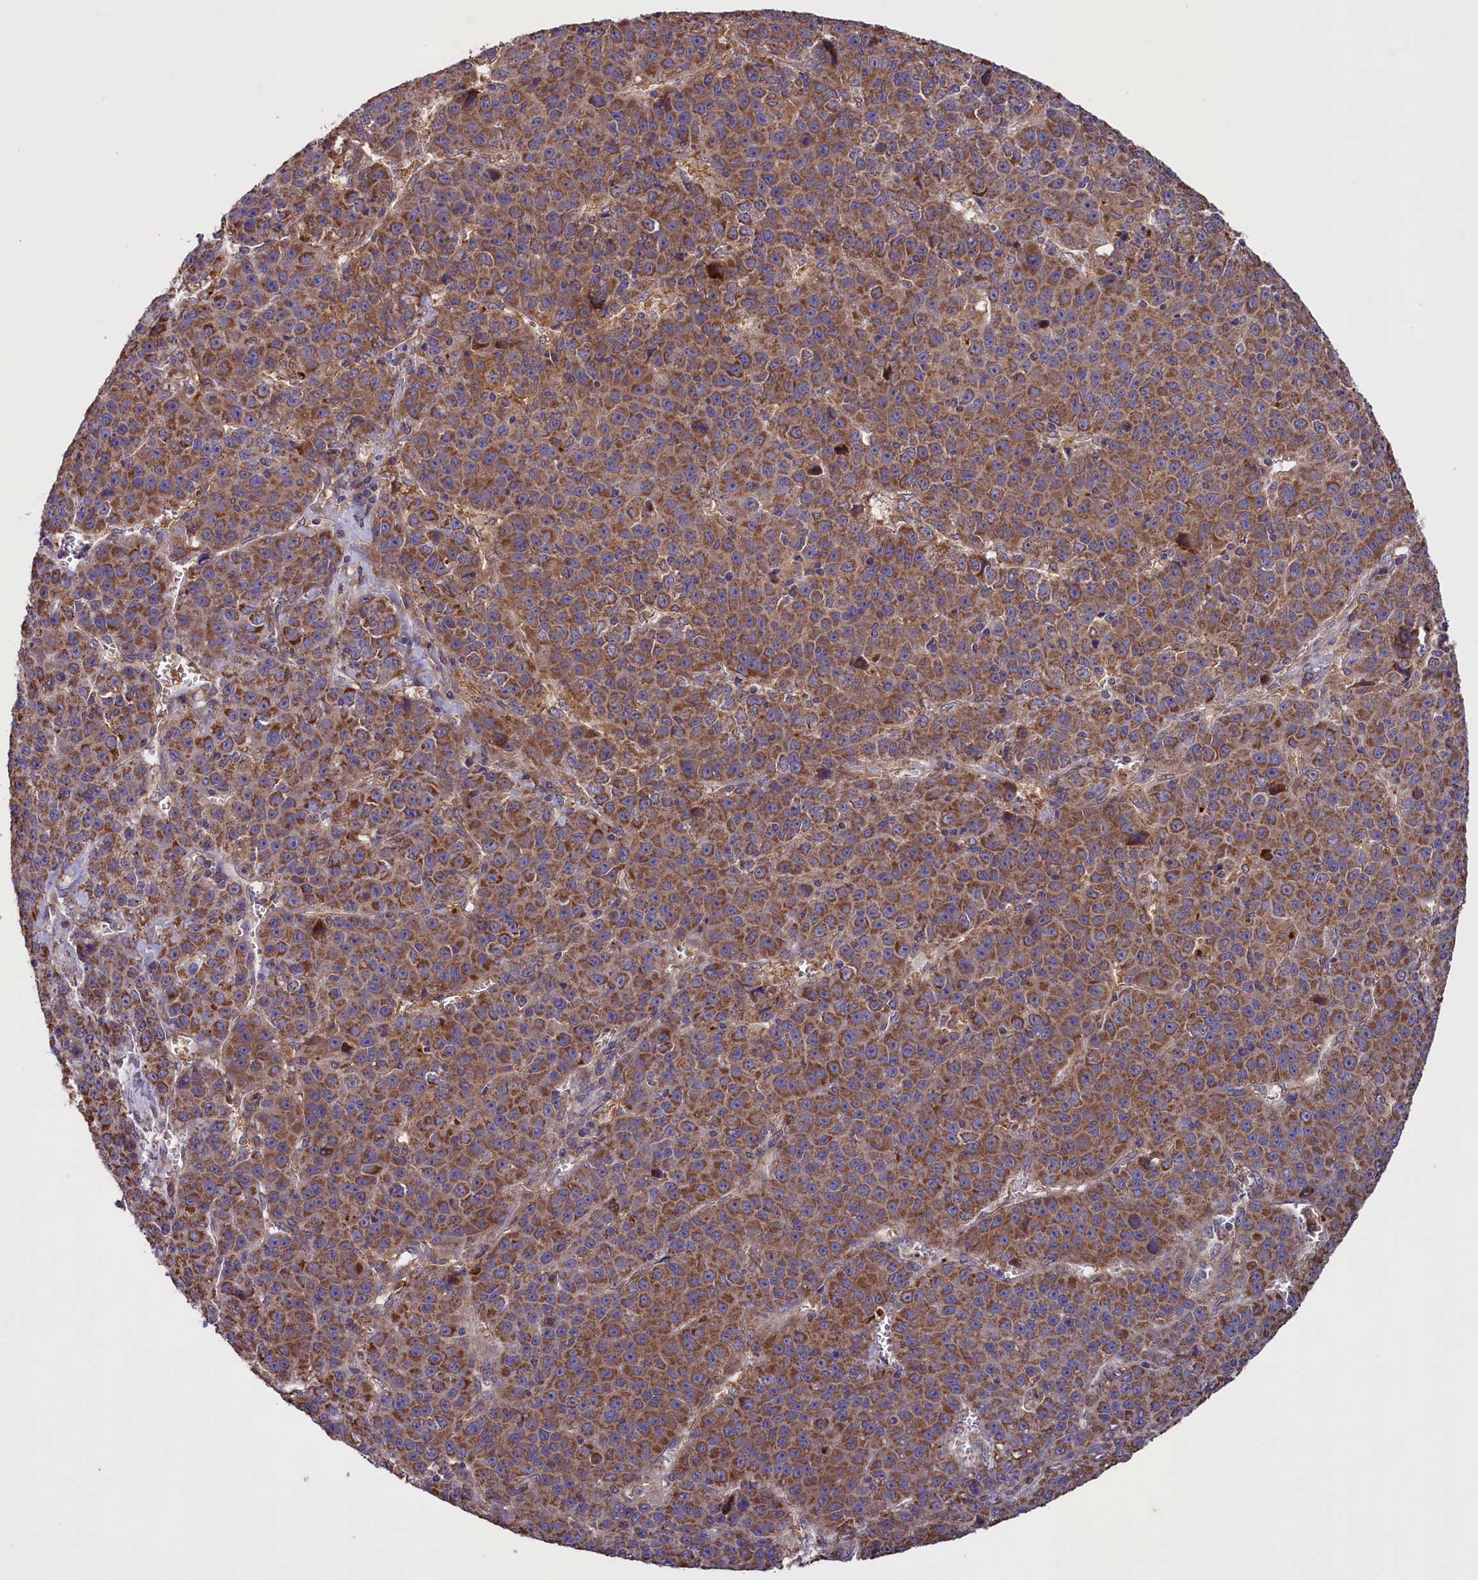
{"staining": {"intensity": "moderate", "quantity": ">75%", "location": "cytoplasmic/membranous"}, "tissue": "liver cancer", "cell_type": "Tumor cells", "image_type": "cancer", "snomed": [{"axis": "morphology", "description": "Carcinoma, Hepatocellular, NOS"}, {"axis": "topography", "description": "Liver"}], "caption": "Protein expression analysis of liver cancer (hepatocellular carcinoma) demonstrates moderate cytoplasmic/membranous expression in about >75% of tumor cells. (IHC, brightfield microscopy, high magnification).", "gene": "ACAD8", "patient": {"sex": "female", "age": 53}}